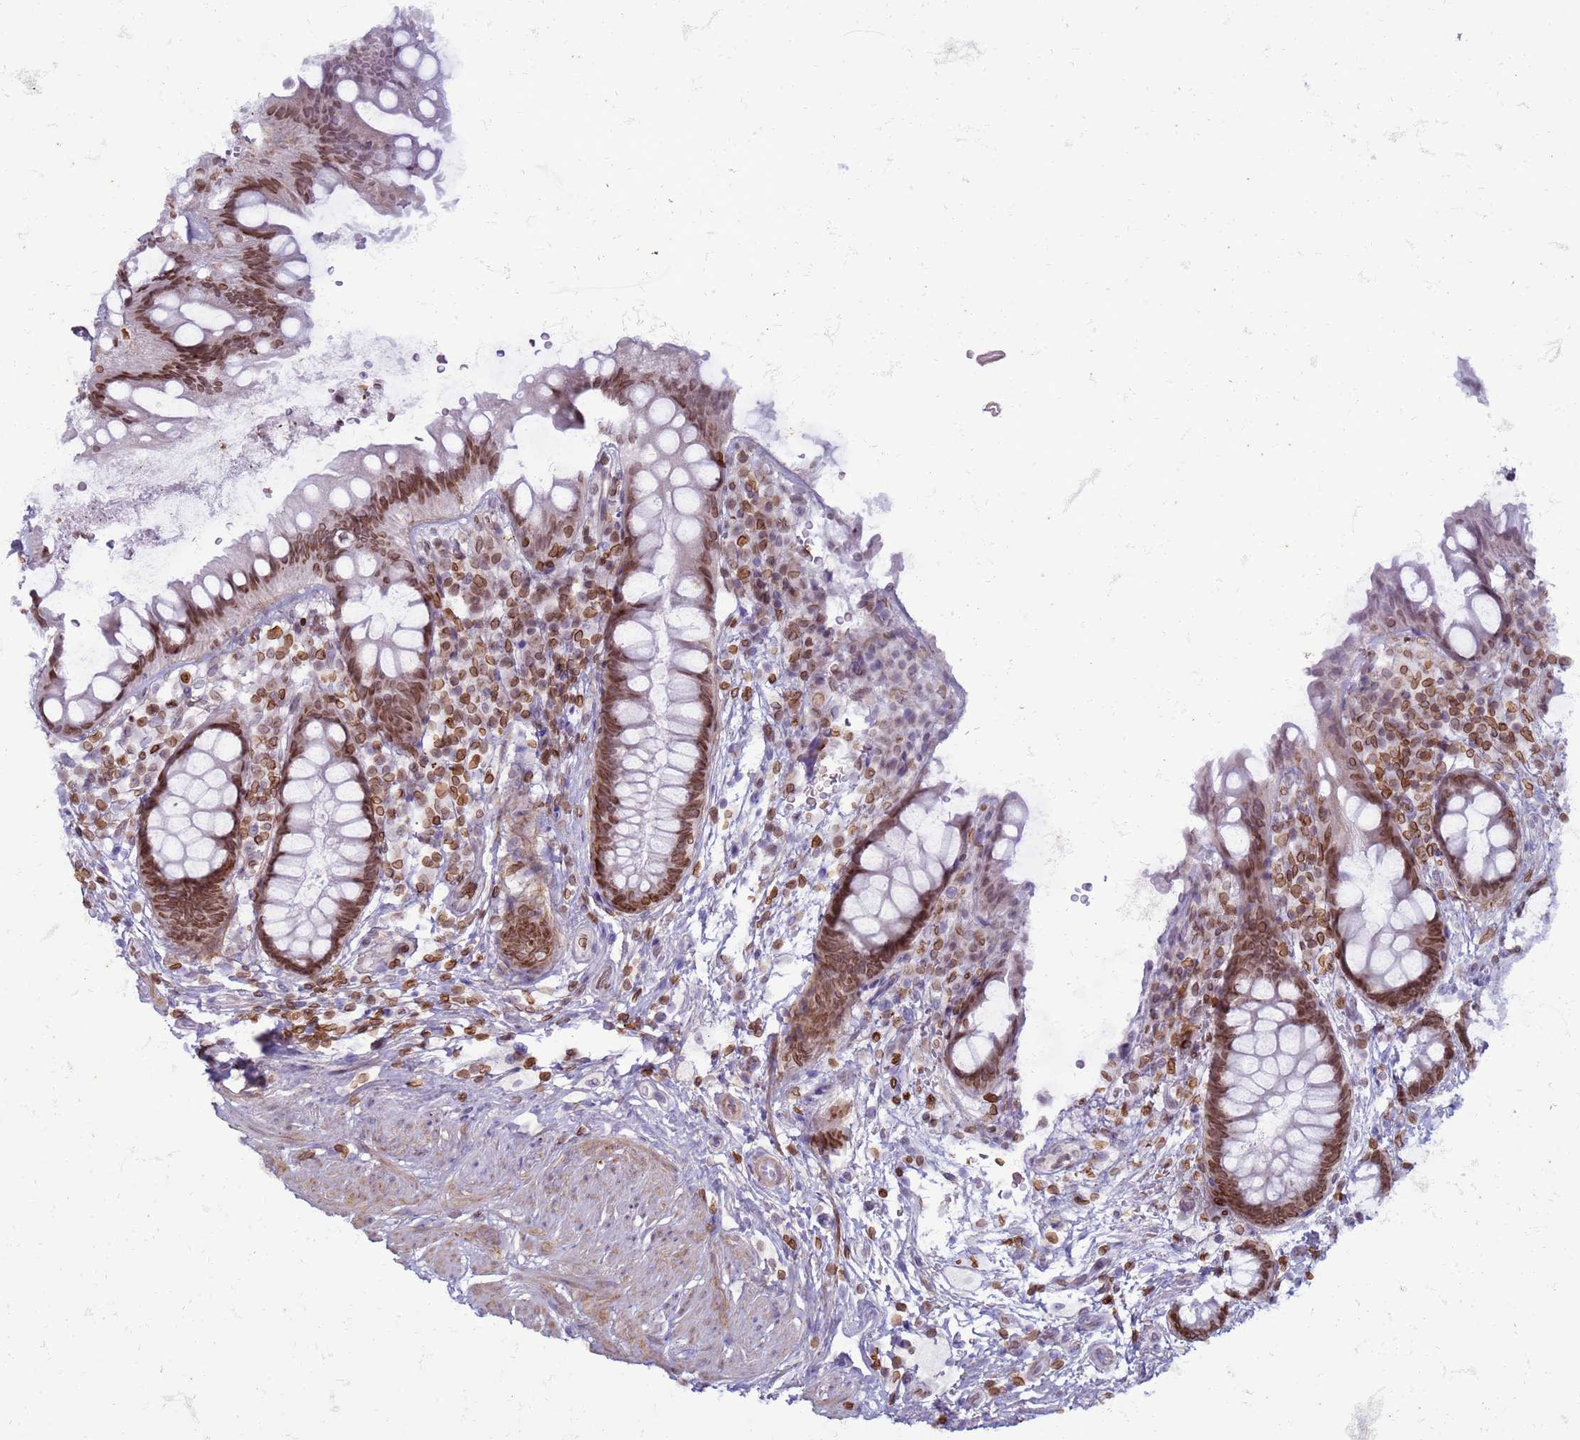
{"staining": {"intensity": "moderate", "quantity": ">75%", "location": "cytoplasmic/membranous,nuclear"}, "tissue": "rectum", "cell_type": "Glandular cells", "image_type": "normal", "snomed": [{"axis": "morphology", "description": "Normal tissue, NOS"}, {"axis": "topography", "description": "Rectum"}, {"axis": "topography", "description": "Peripheral nerve tissue"}], "caption": "This photomicrograph shows normal rectum stained with immunohistochemistry (IHC) to label a protein in brown. The cytoplasmic/membranous,nuclear of glandular cells show moderate positivity for the protein. Nuclei are counter-stained blue.", "gene": "METTL25B", "patient": {"sex": "female", "age": 69}}